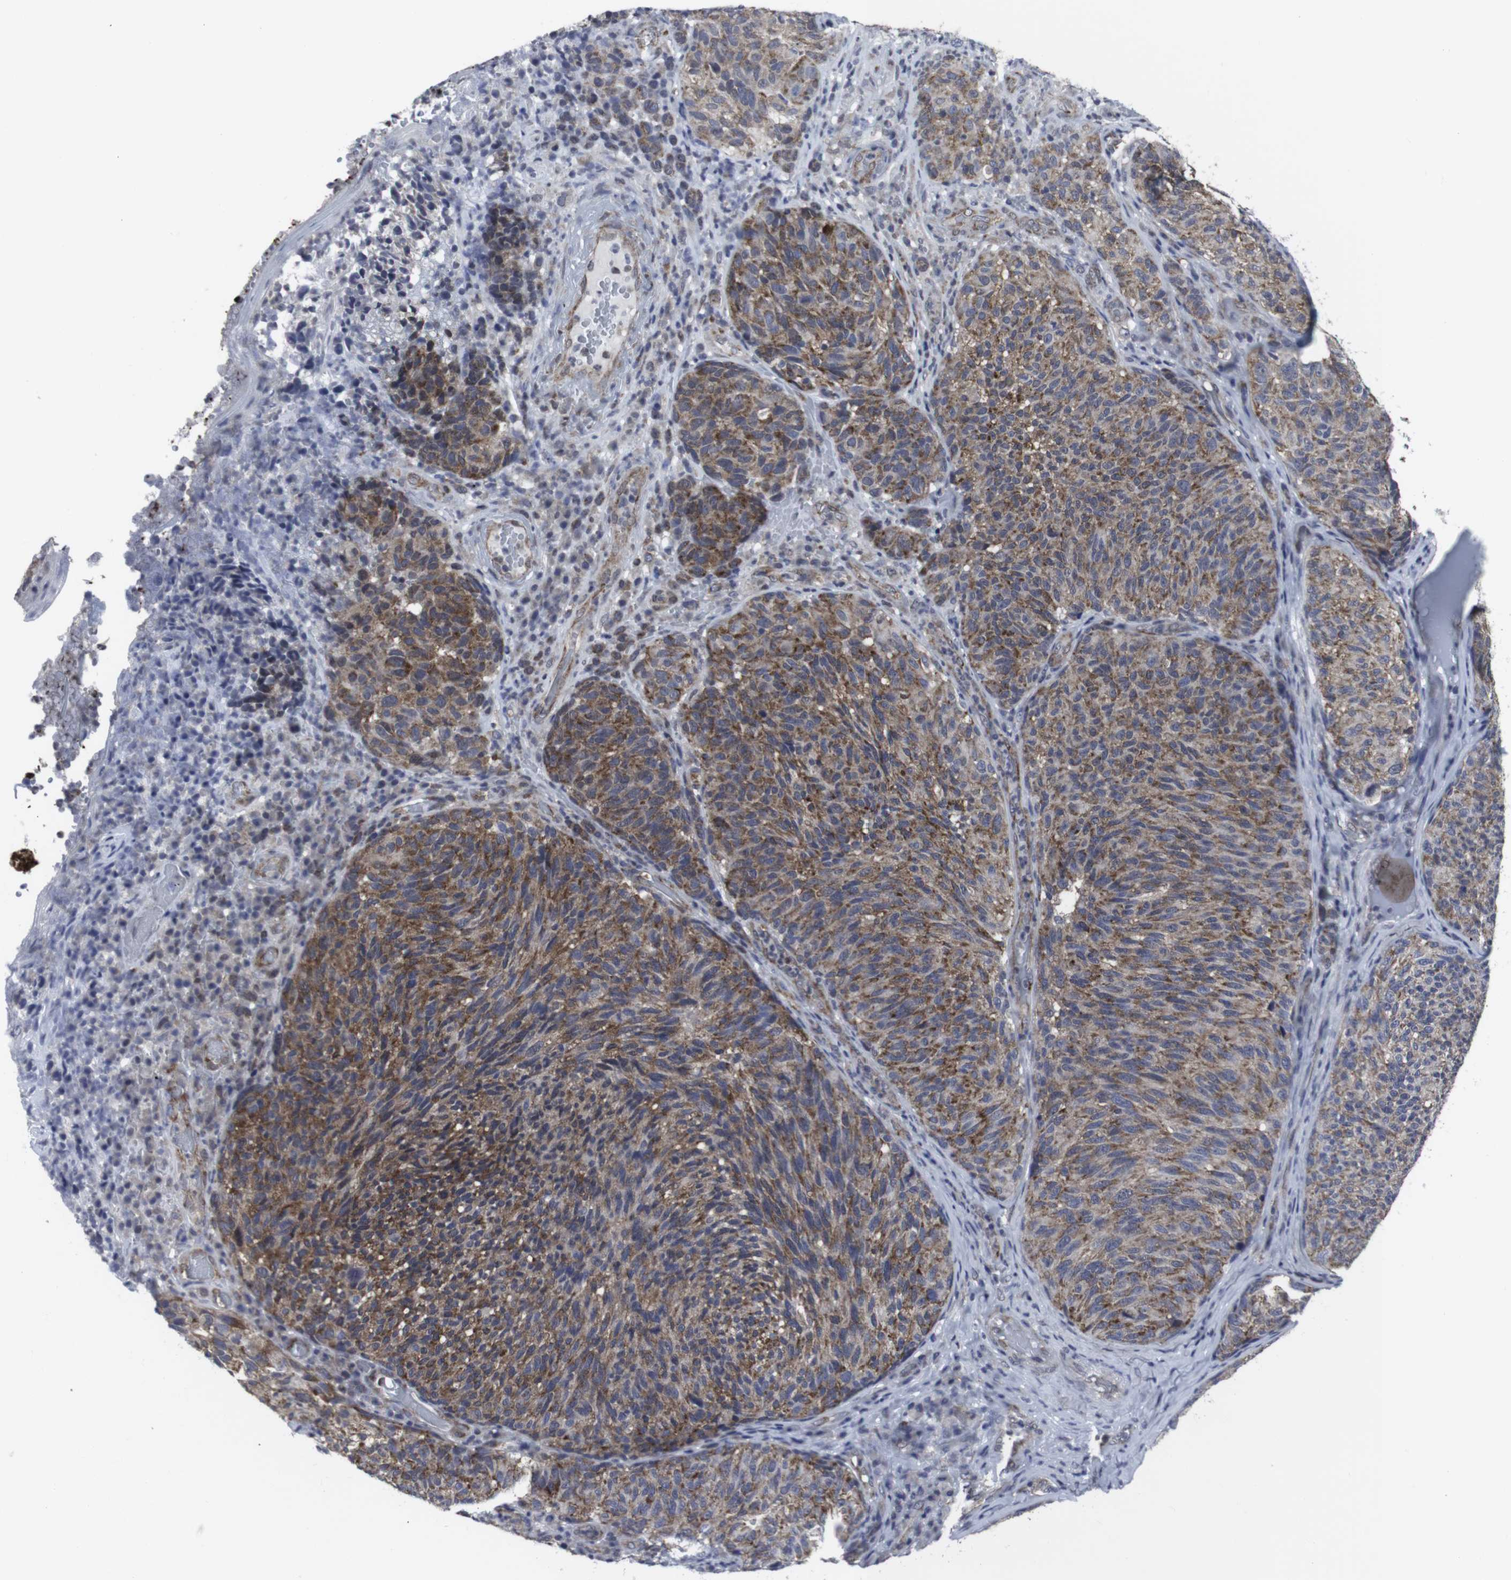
{"staining": {"intensity": "moderate", "quantity": ">75%", "location": "cytoplasmic/membranous"}, "tissue": "melanoma", "cell_type": "Tumor cells", "image_type": "cancer", "snomed": [{"axis": "morphology", "description": "Malignant melanoma, NOS"}, {"axis": "topography", "description": "Skin"}], "caption": "Human malignant melanoma stained for a protein (brown) reveals moderate cytoplasmic/membranous positive positivity in approximately >75% of tumor cells.", "gene": "GEMIN2", "patient": {"sex": "female", "age": 73}}